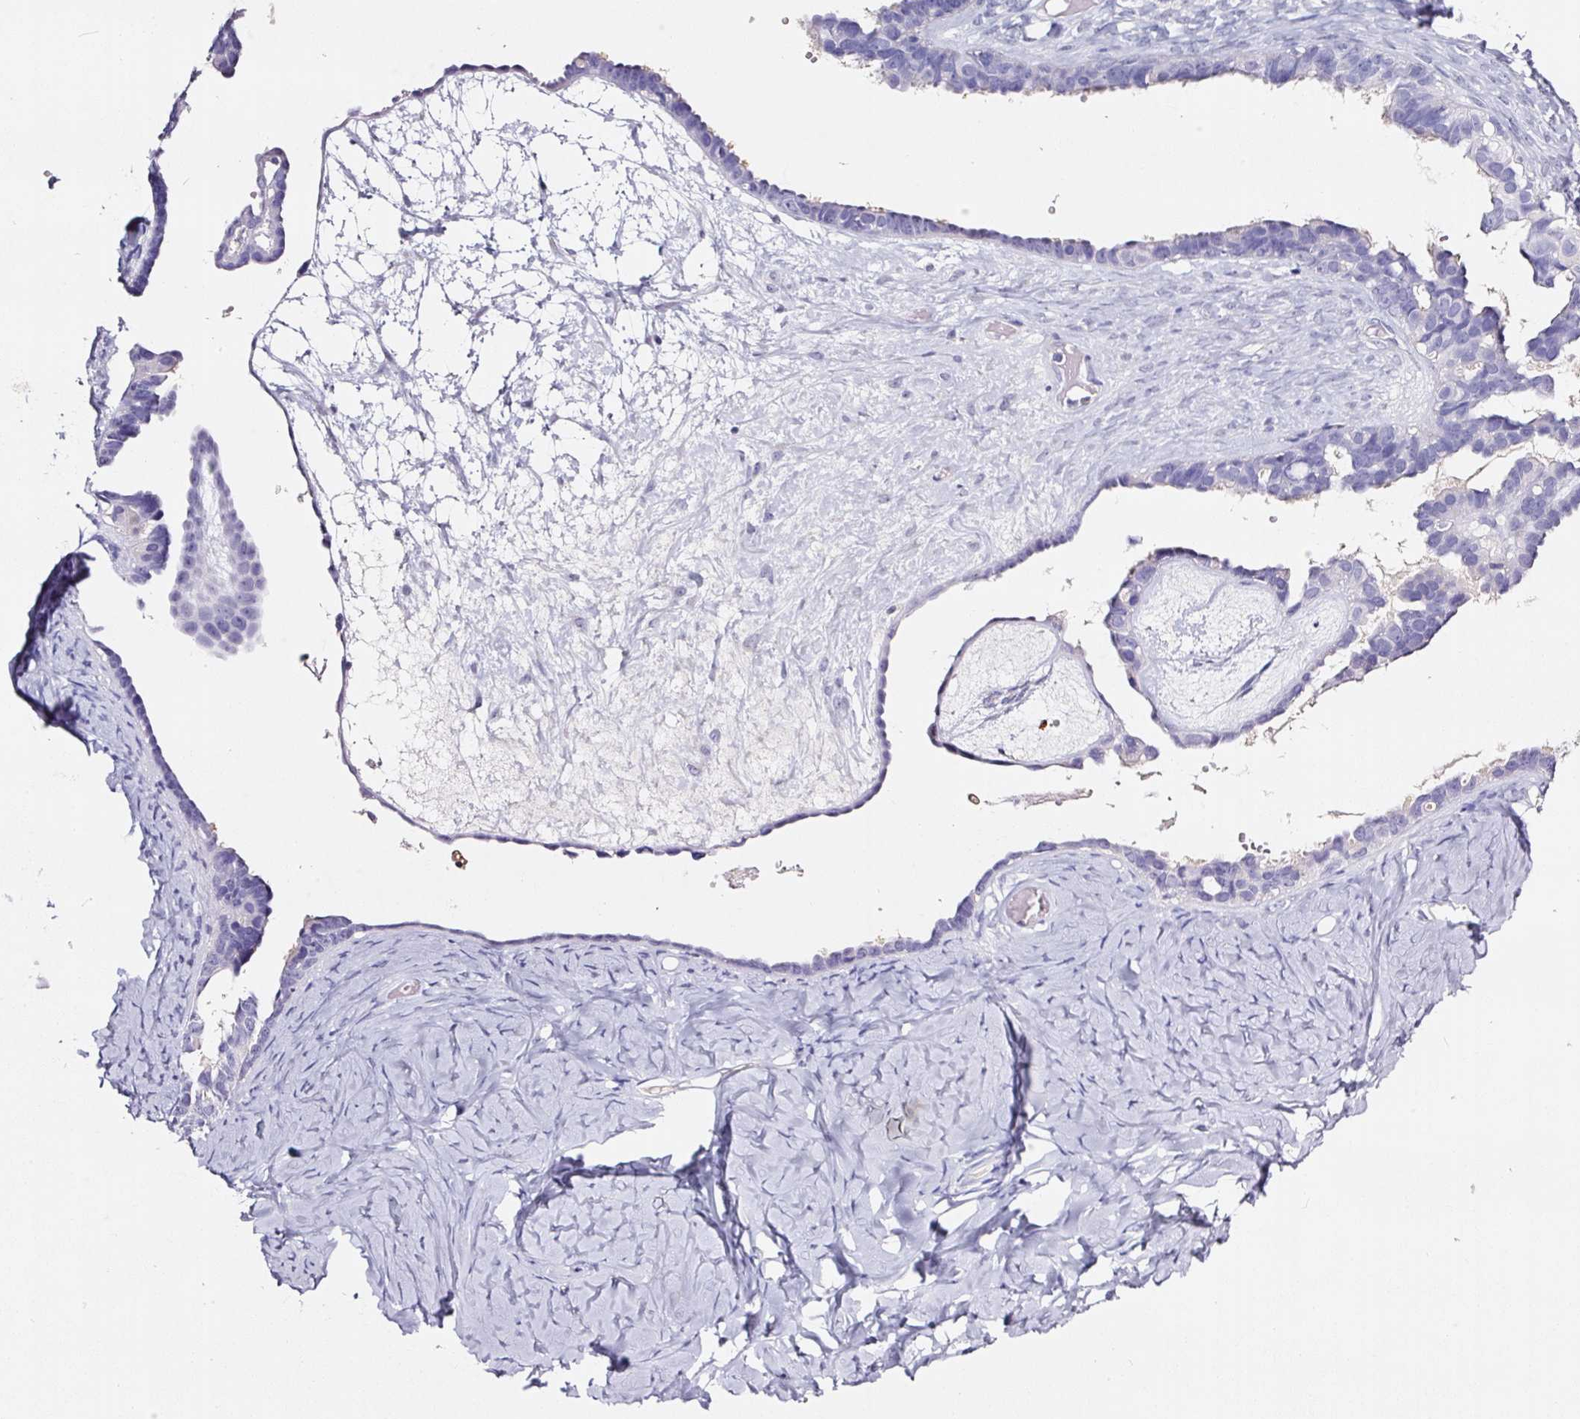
{"staining": {"intensity": "negative", "quantity": "none", "location": "none"}, "tissue": "ovarian cancer", "cell_type": "Tumor cells", "image_type": "cancer", "snomed": [{"axis": "morphology", "description": "Cystadenocarcinoma, serous, NOS"}, {"axis": "topography", "description": "Ovary"}], "caption": "Immunohistochemistry (IHC) photomicrograph of serous cystadenocarcinoma (ovarian) stained for a protein (brown), which displays no positivity in tumor cells. (DAB IHC with hematoxylin counter stain).", "gene": "CYB561A3", "patient": {"sex": "female", "age": 69}}